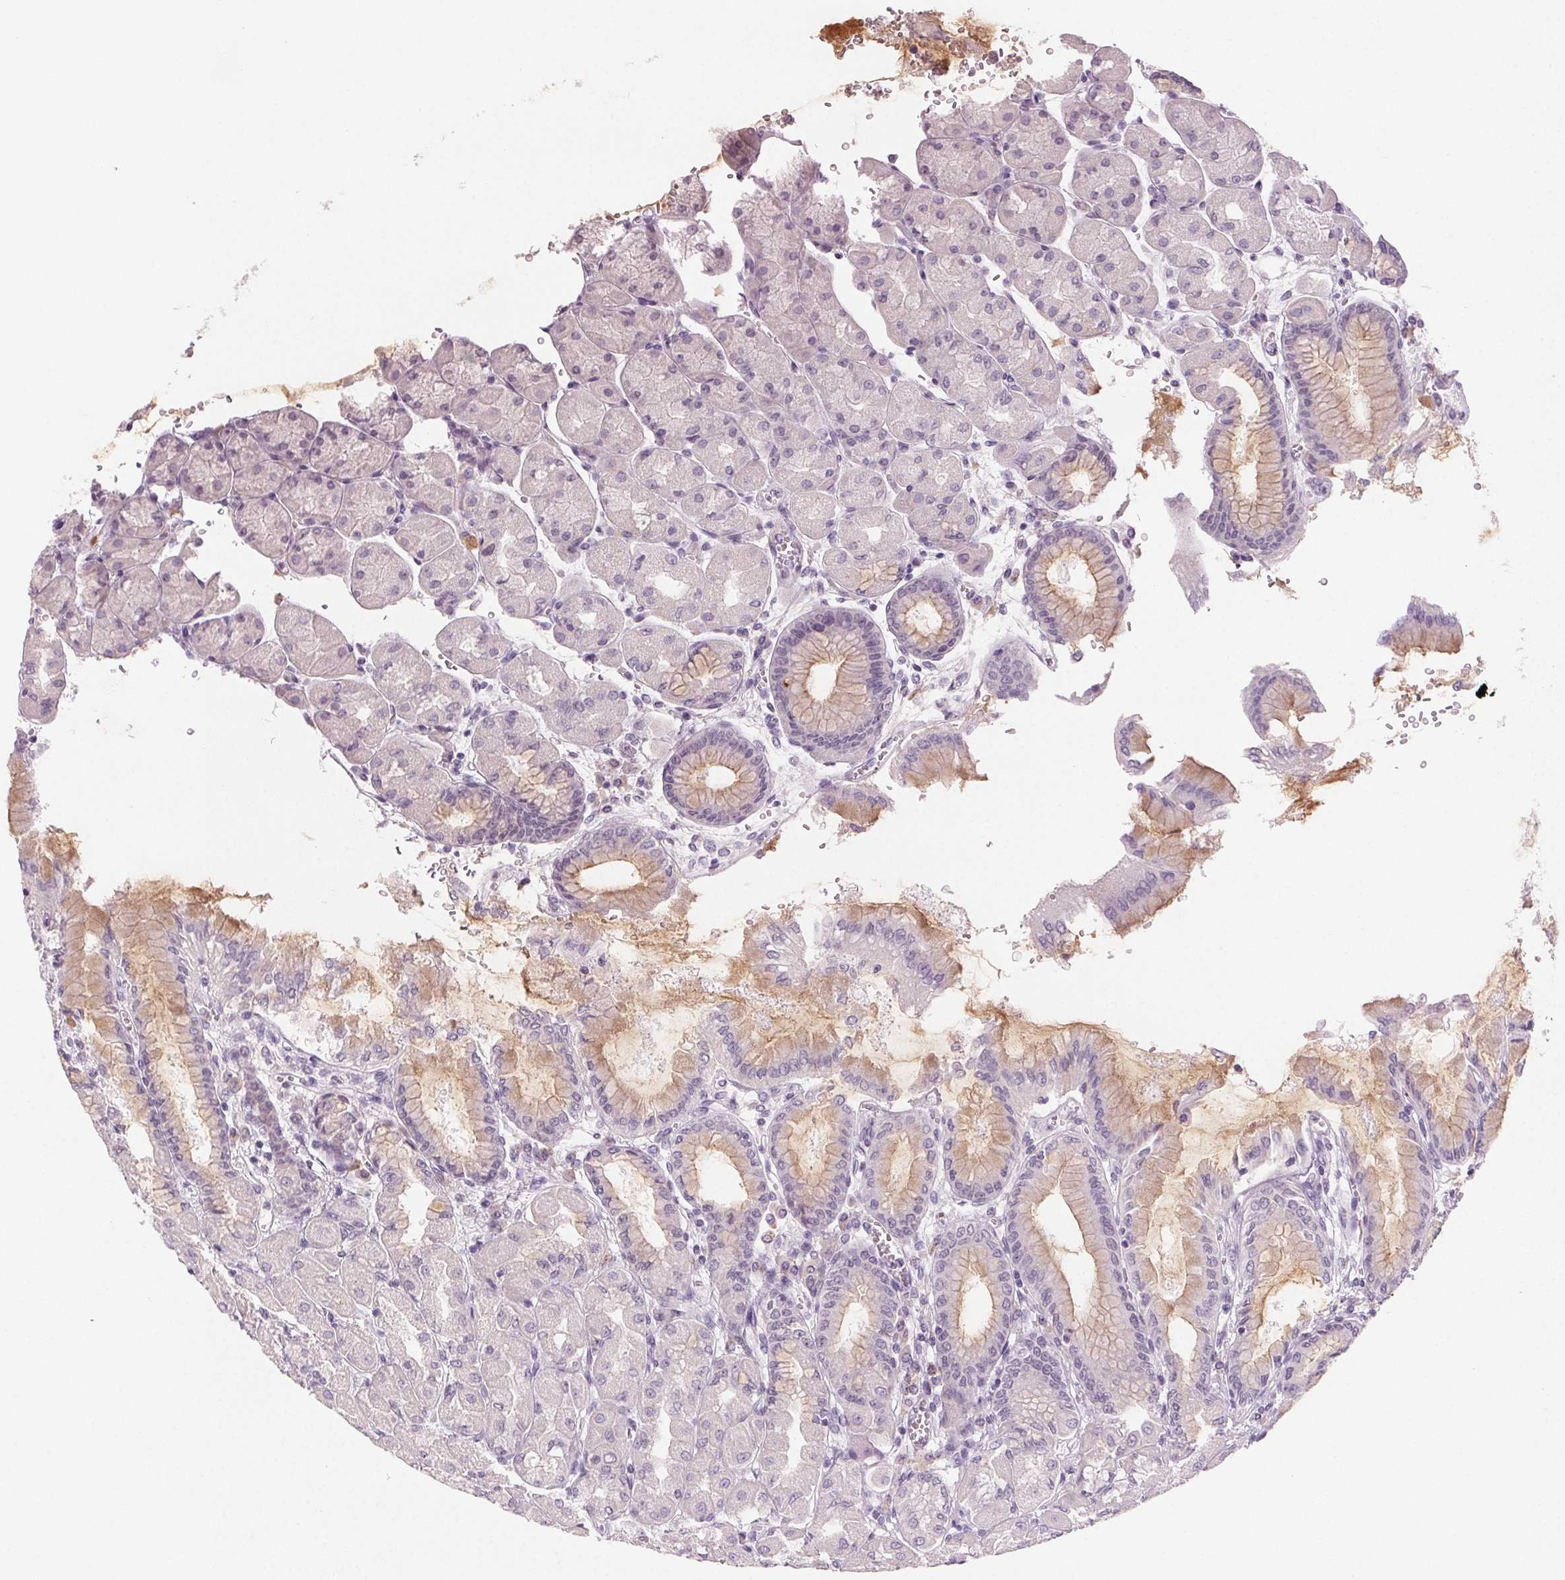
{"staining": {"intensity": "weak", "quantity": "<25%", "location": "cytoplasmic/membranous"}, "tissue": "stomach", "cell_type": "Glandular cells", "image_type": "normal", "snomed": [{"axis": "morphology", "description": "Normal tissue, NOS"}, {"axis": "topography", "description": "Stomach, upper"}], "caption": "This micrograph is of unremarkable stomach stained with immunohistochemistry (IHC) to label a protein in brown with the nuclei are counter-stained blue. There is no expression in glandular cells. (DAB IHC visualized using brightfield microscopy, high magnification).", "gene": "HSF5", "patient": {"sex": "female", "age": 56}}